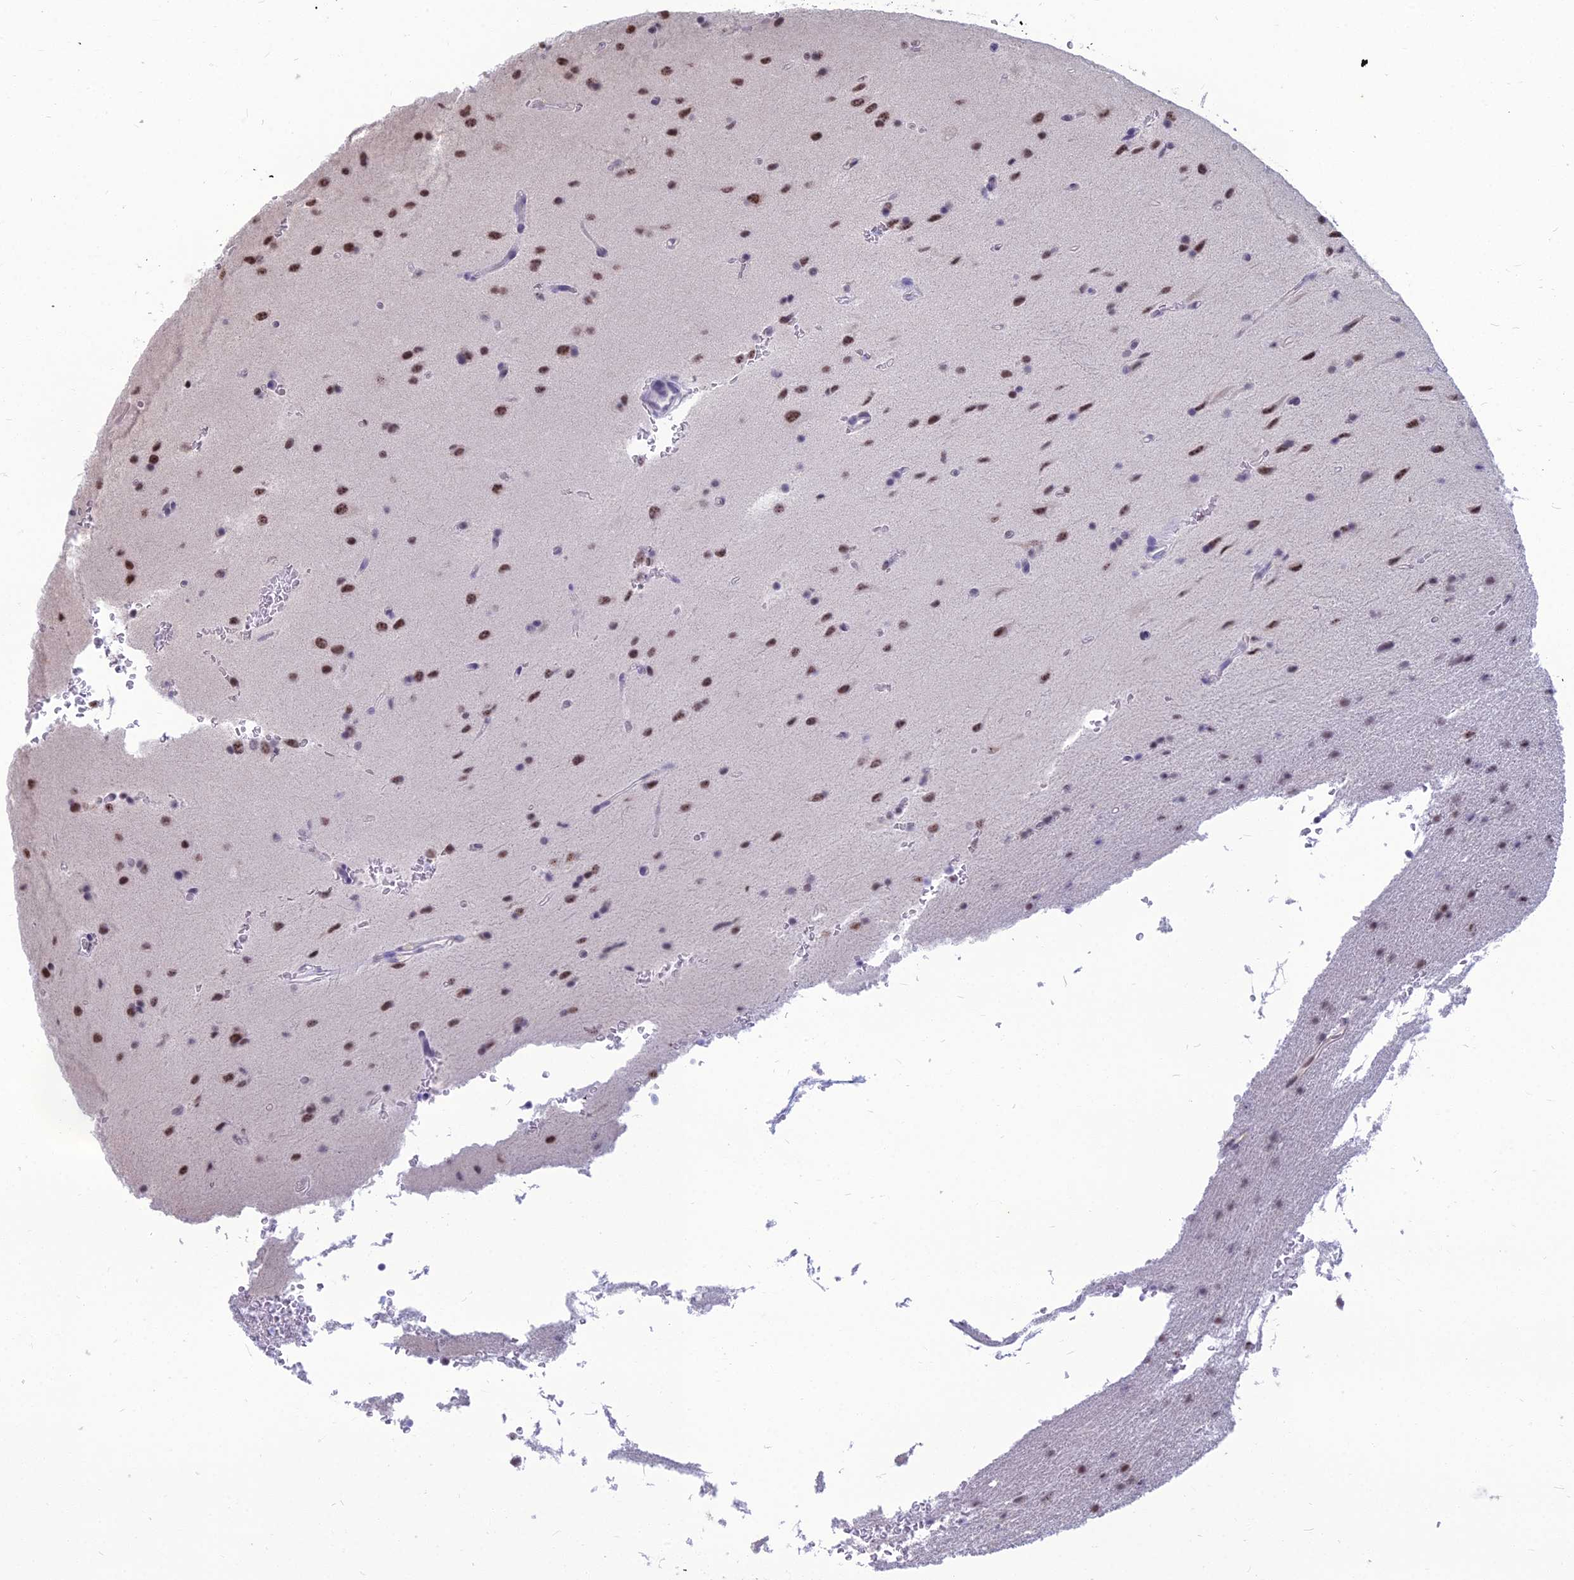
{"staining": {"intensity": "moderate", "quantity": ">75%", "location": "nuclear"}, "tissue": "glioma", "cell_type": "Tumor cells", "image_type": "cancer", "snomed": [{"axis": "morphology", "description": "Glioma, malignant, High grade"}, {"axis": "topography", "description": "Cerebral cortex"}], "caption": "An image of malignant glioma (high-grade) stained for a protein reveals moderate nuclear brown staining in tumor cells.", "gene": "SRSF7", "patient": {"sex": "female", "age": 36}}